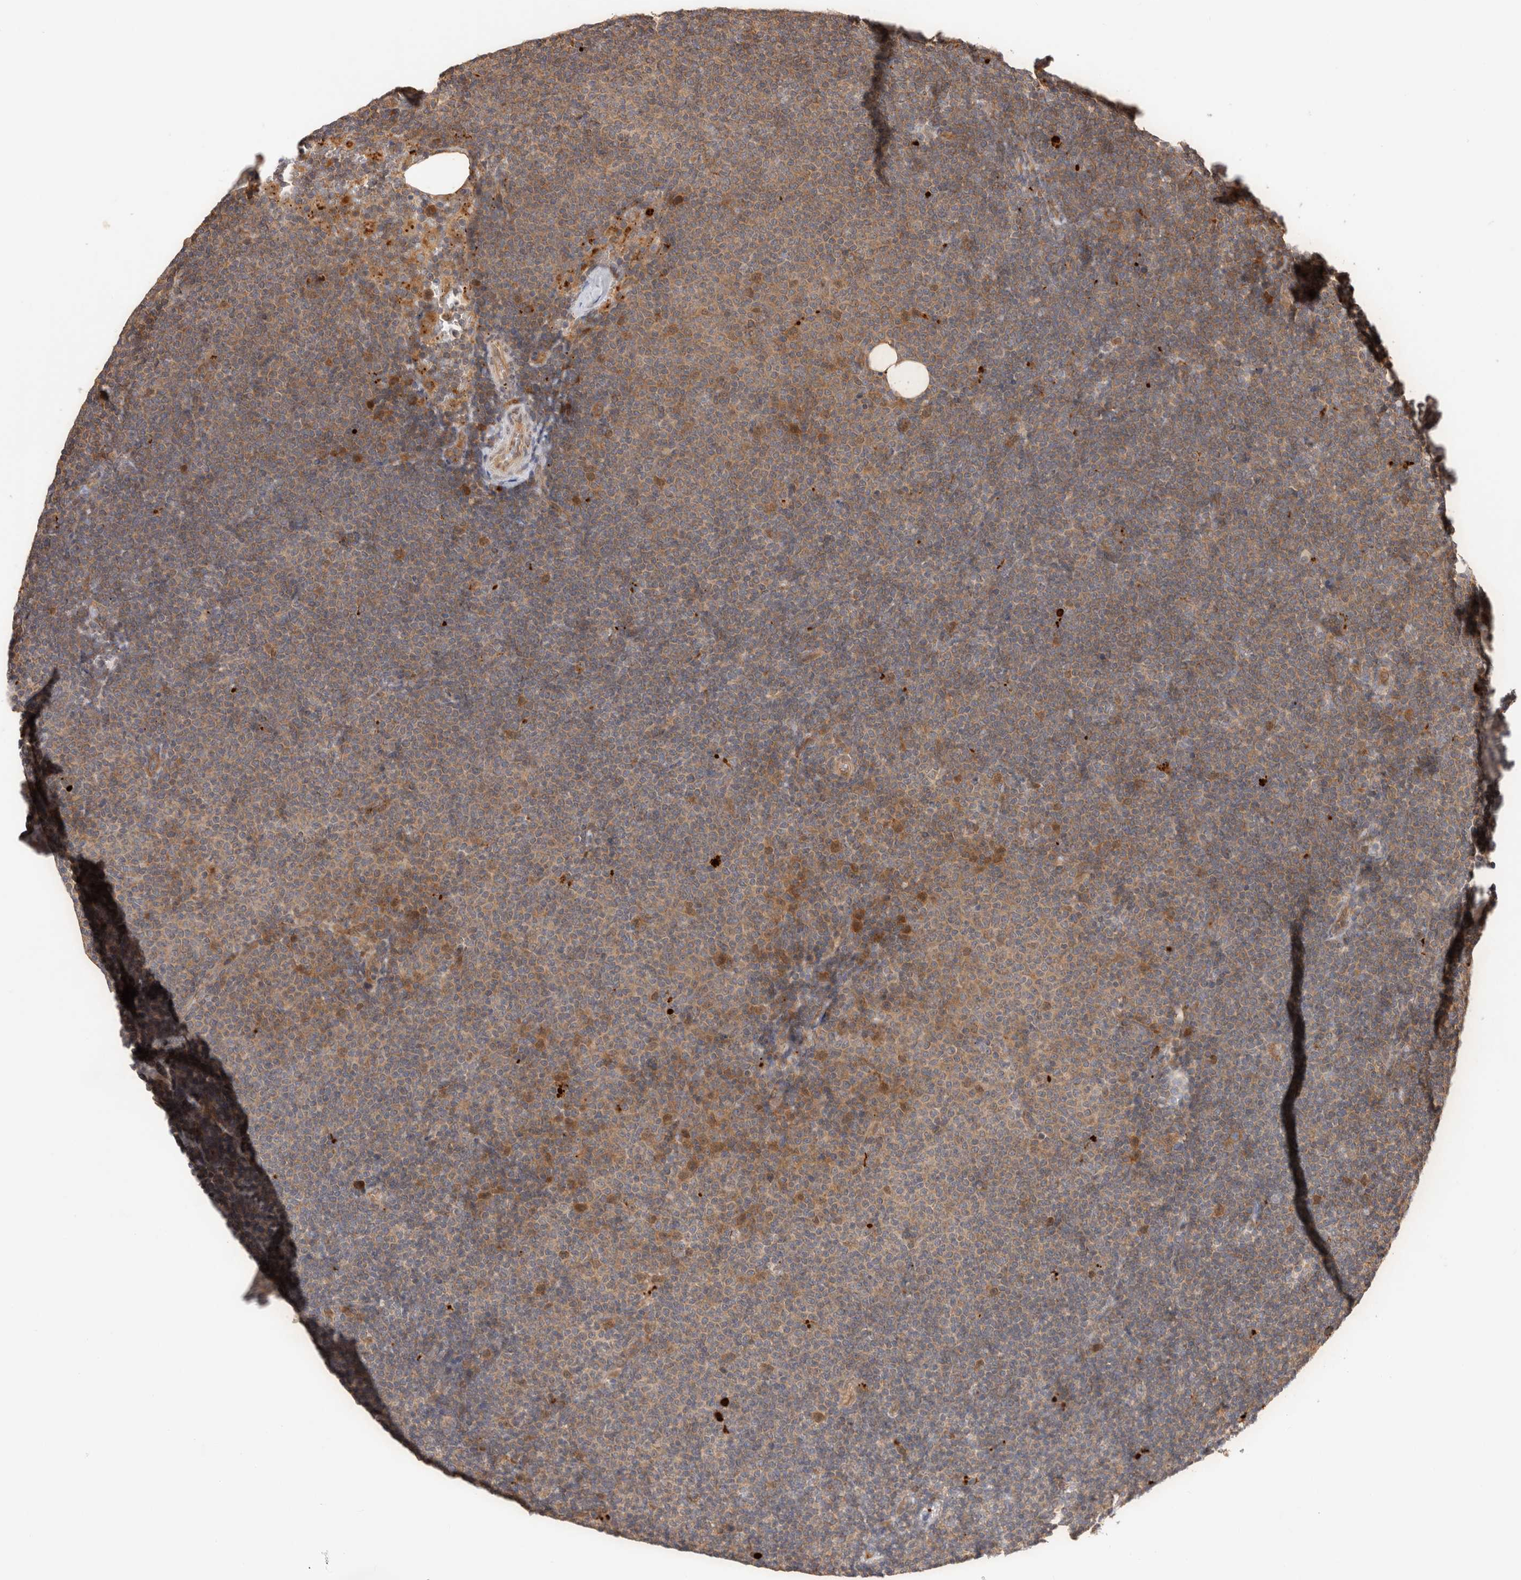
{"staining": {"intensity": "weak", "quantity": ">75%", "location": "cytoplasmic/membranous"}, "tissue": "lymphoma", "cell_type": "Tumor cells", "image_type": "cancer", "snomed": [{"axis": "morphology", "description": "Malignant lymphoma, non-Hodgkin's type, Low grade"}, {"axis": "topography", "description": "Lymph node"}], "caption": "IHC (DAB) staining of lymphoma demonstrates weak cytoplasmic/membranous protein expression in about >75% of tumor cells. The staining was performed using DAB (3,3'-diaminobenzidine), with brown indicating positive protein expression. Nuclei are stained blue with hematoxylin.", "gene": "ACTL9", "patient": {"sex": "female", "age": 53}}